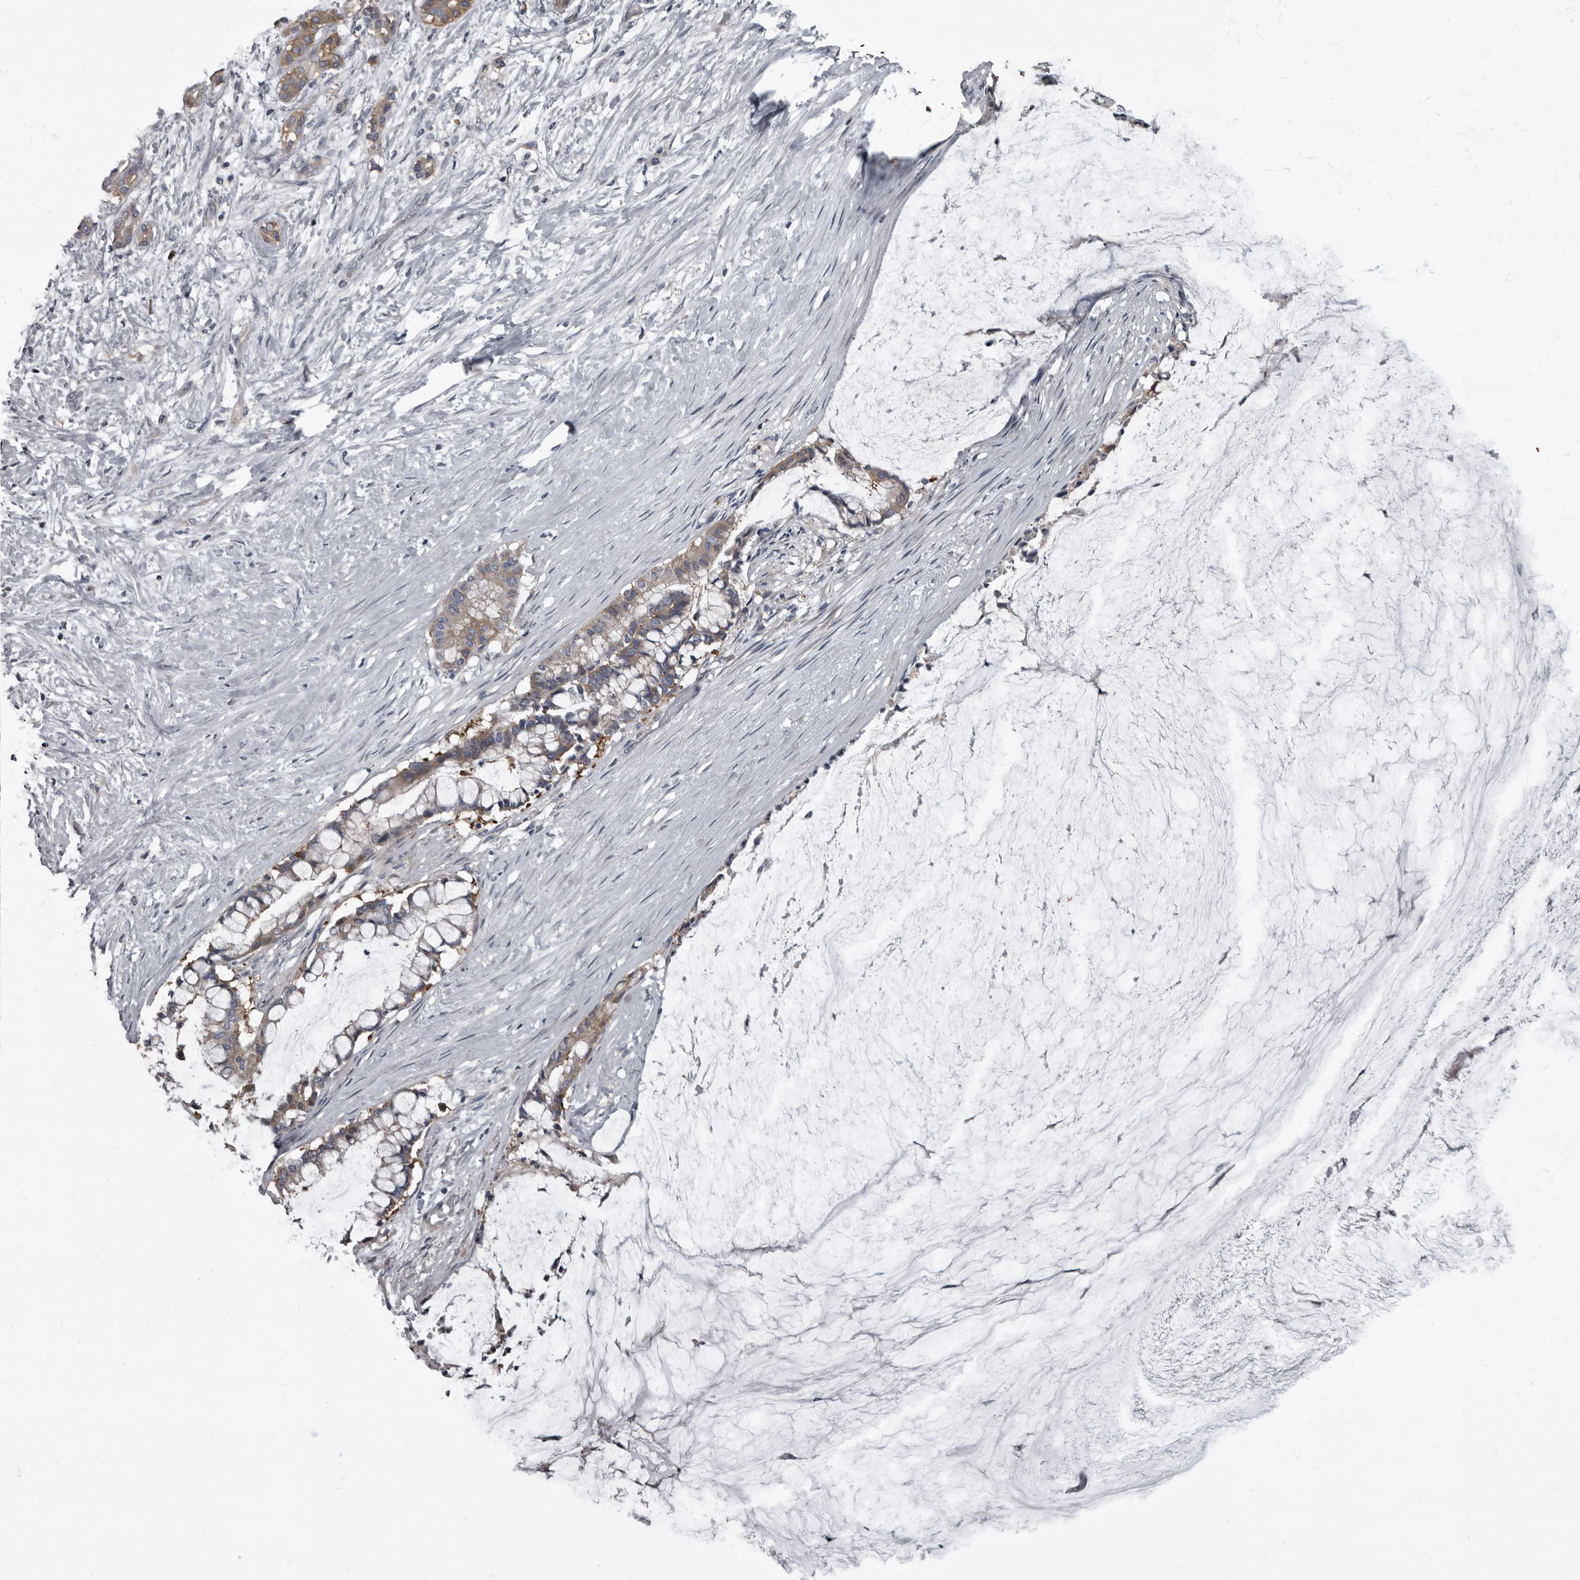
{"staining": {"intensity": "moderate", "quantity": "<25%", "location": "cytoplasmic/membranous"}, "tissue": "pancreatic cancer", "cell_type": "Tumor cells", "image_type": "cancer", "snomed": [{"axis": "morphology", "description": "Adenocarcinoma, NOS"}, {"axis": "topography", "description": "Pancreas"}], "caption": "Pancreatic cancer stained with a brown dye reveals moderate cytoplasmic/membranous positive positivity in about <25% of tumor cells.", "gene": "TPD52L1", "patient": {"sex": "male", "age": 41}}